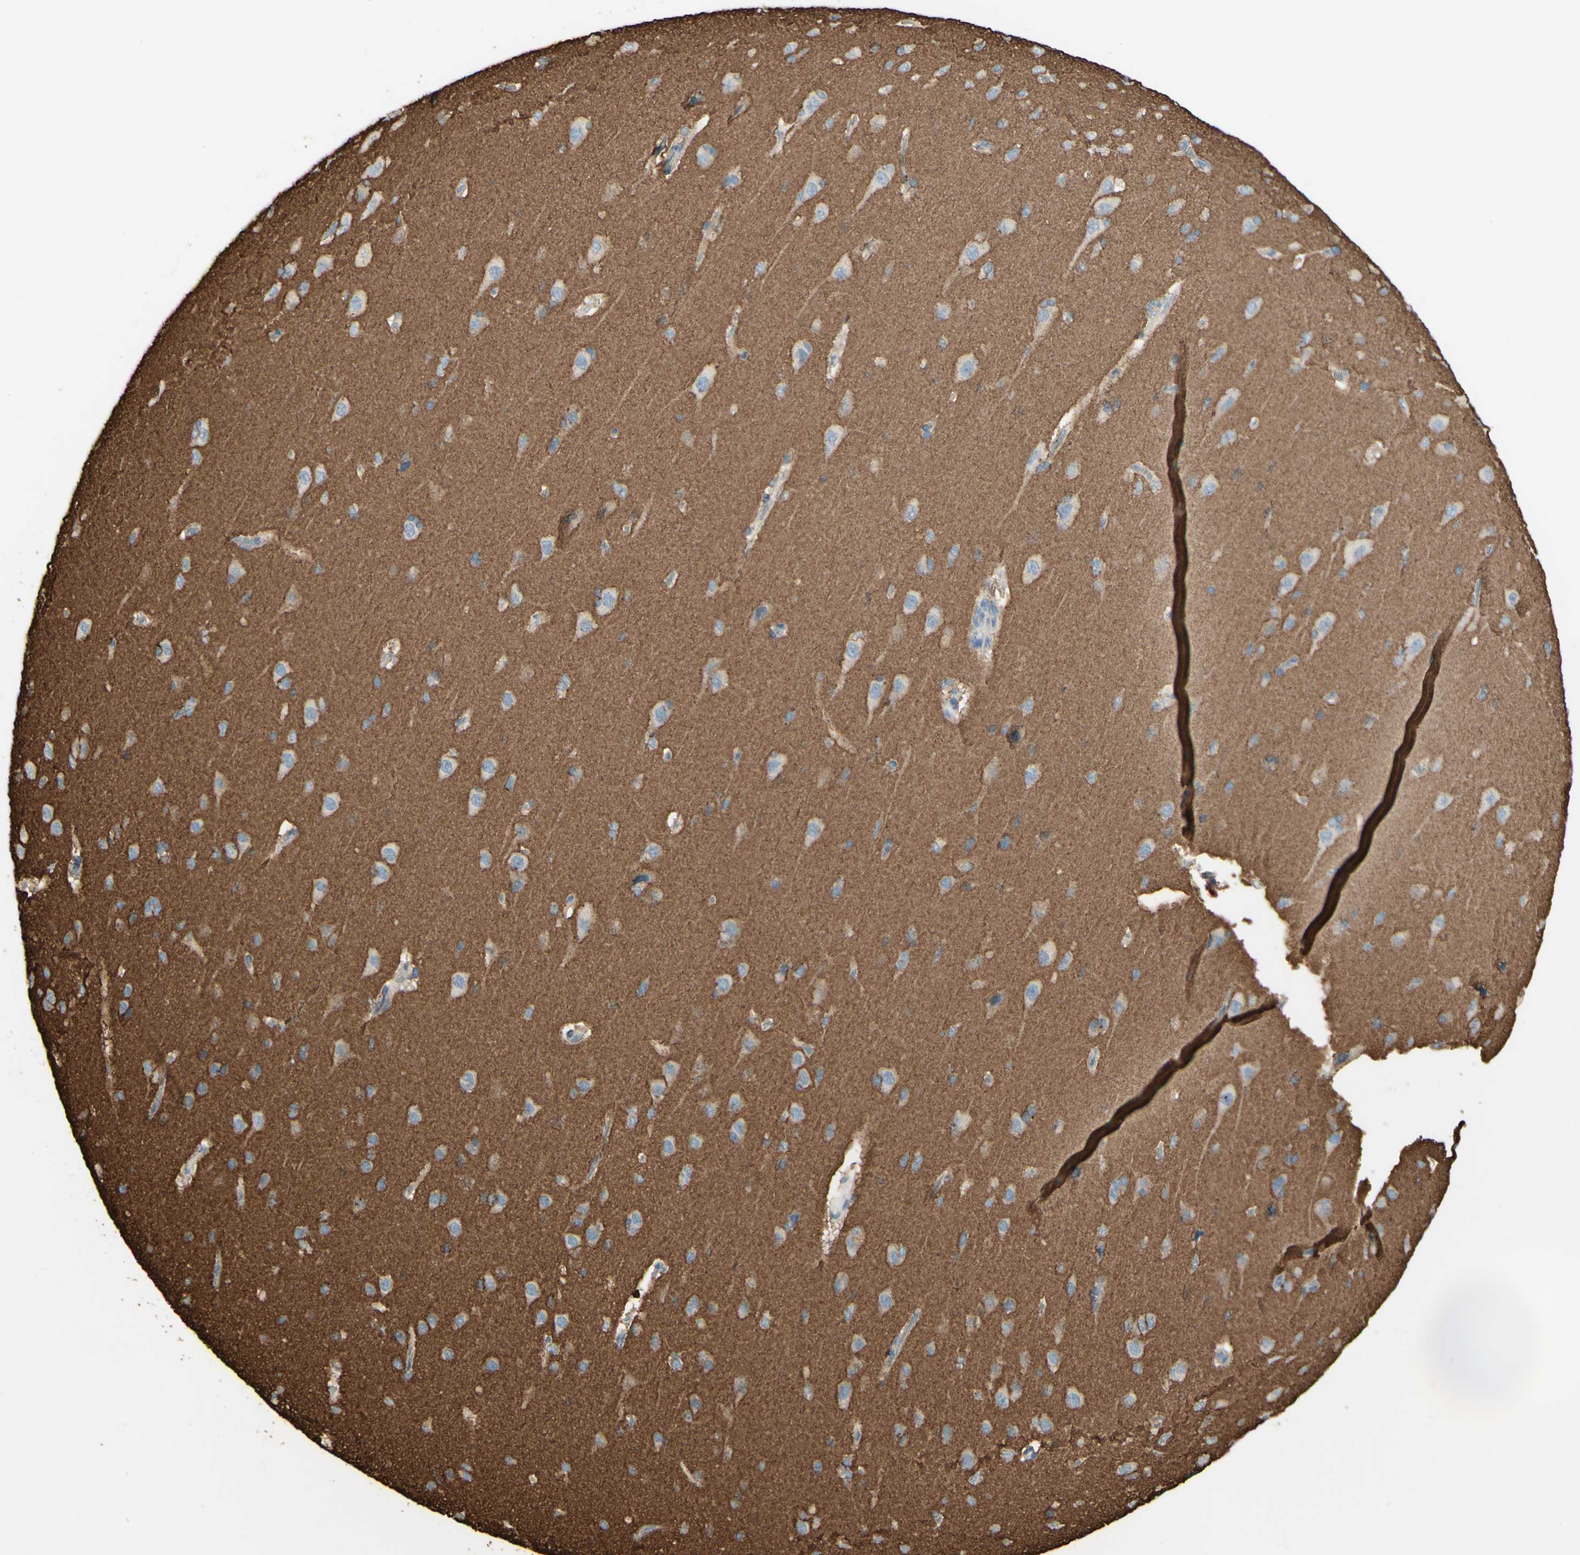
{"staining": {"intensity": "negative", "quantity": "none", "location": "none"}, "tissue": "cerebral cortex", "cell_type": "Endothelial cells", "image_type": "normal", "snomed": [{"axis": "morphology", "description": "Normal tissue, NOS"}, {"axis": "topography", "description": "Cerebral cortex"}], "caption": "This is an IHC histopathology image of unremarkable human cerebral cortex. There is no expression in endothelial cells.", "gene": "RNF149", "patient": {"sex": "male", "age": 62}}